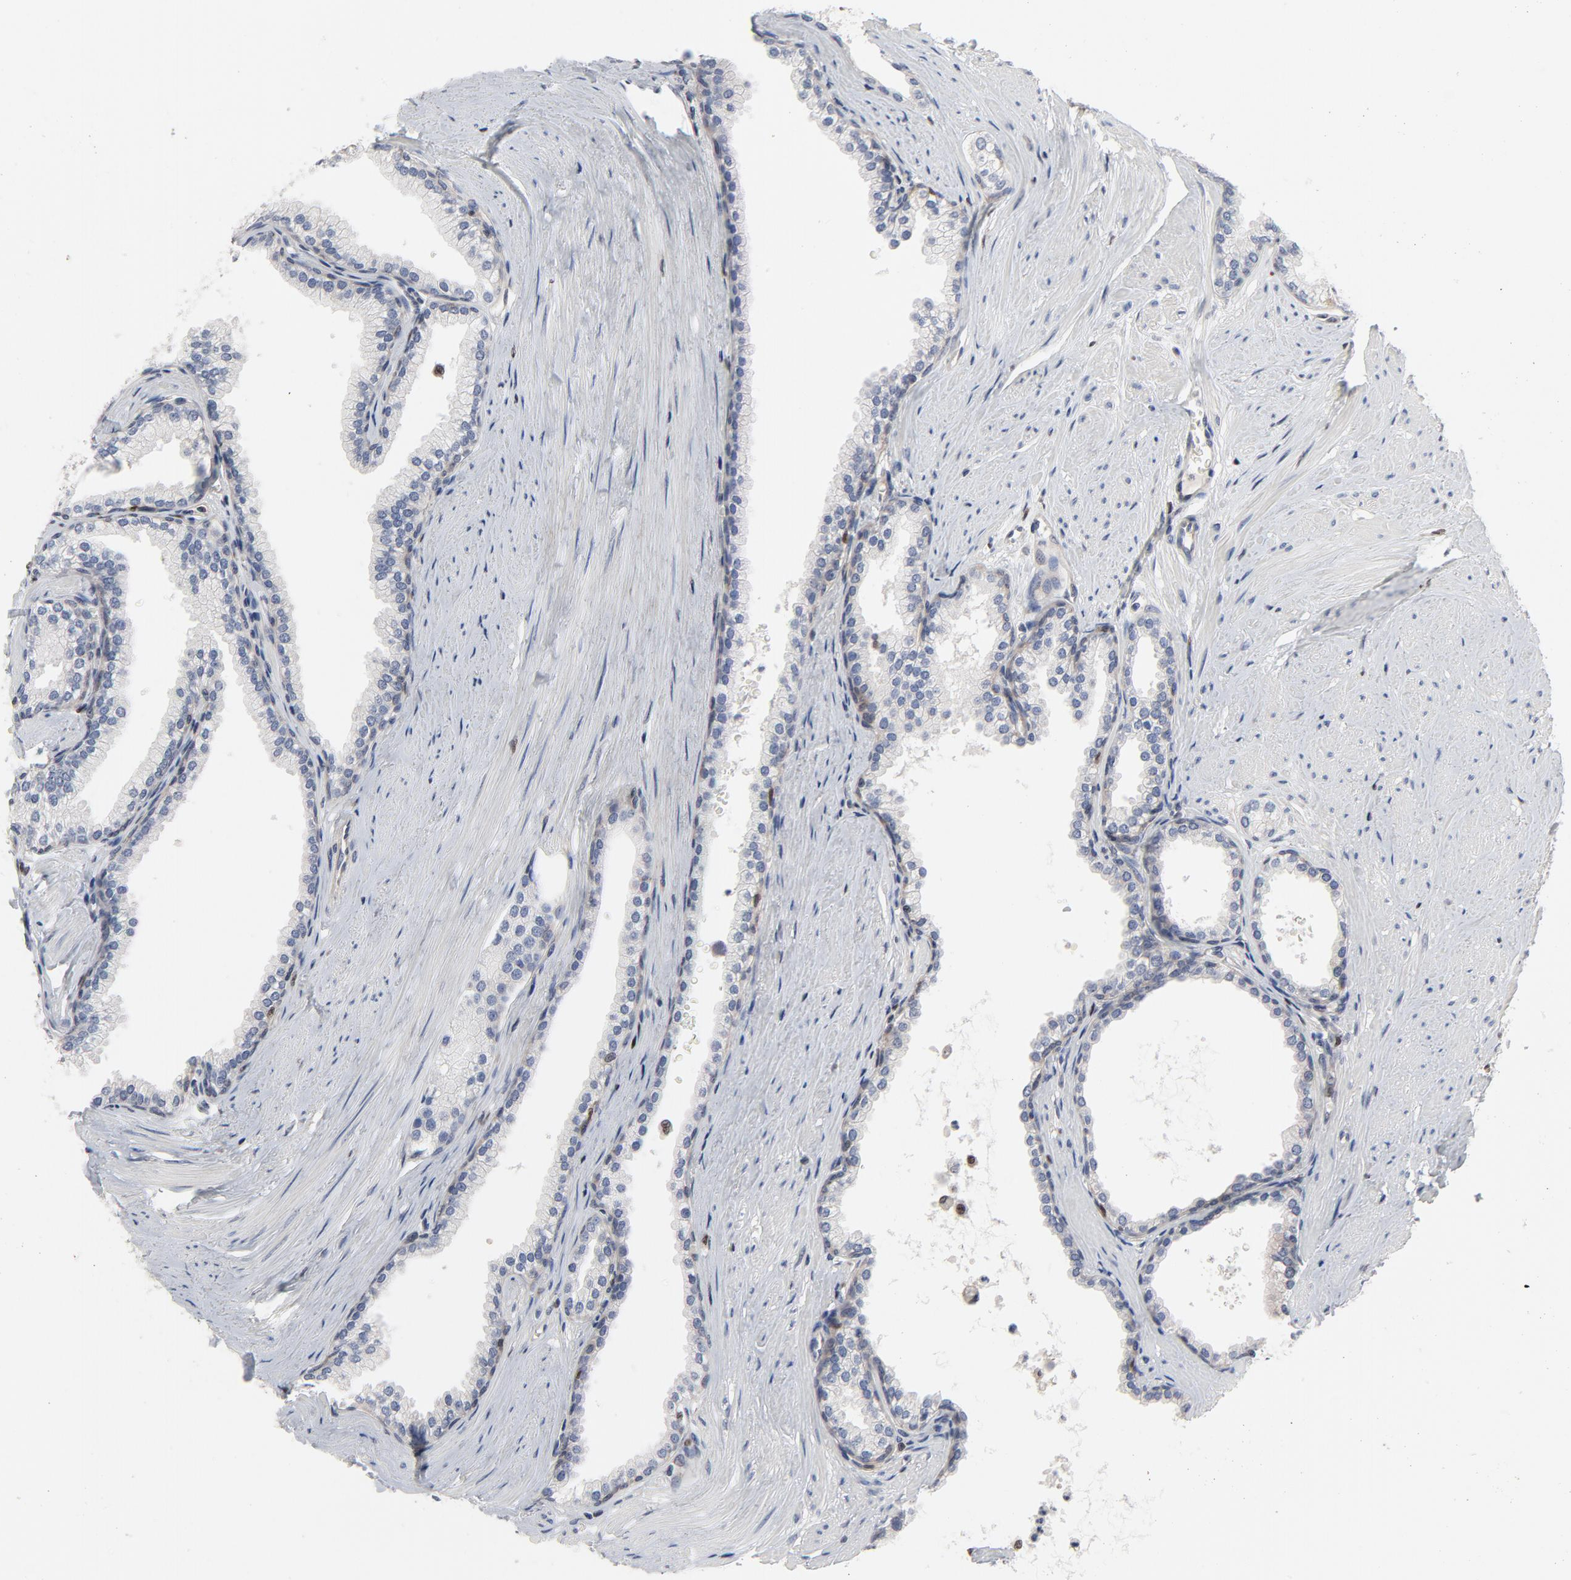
{"staining": {"intensity": "moderate", "quantity": "<25%", "location": "cytoplasmic/membranous"}, "tissue": "prostate", "cell_type": "Glandular cells", "image_type": "normal", "snomed": [{"axis": "morphology", "description": "Normal tissue, NOS"}, {"axis": "topography", "description": "Prostate"}], "caption": "Prostate stained with a brown dye exhibits moderate cytoplasmic/membranous positive staining in approximately <25% of glandular cells.", "gene": "NFKB1", "patient": {"sex": "male", "age": 64}}